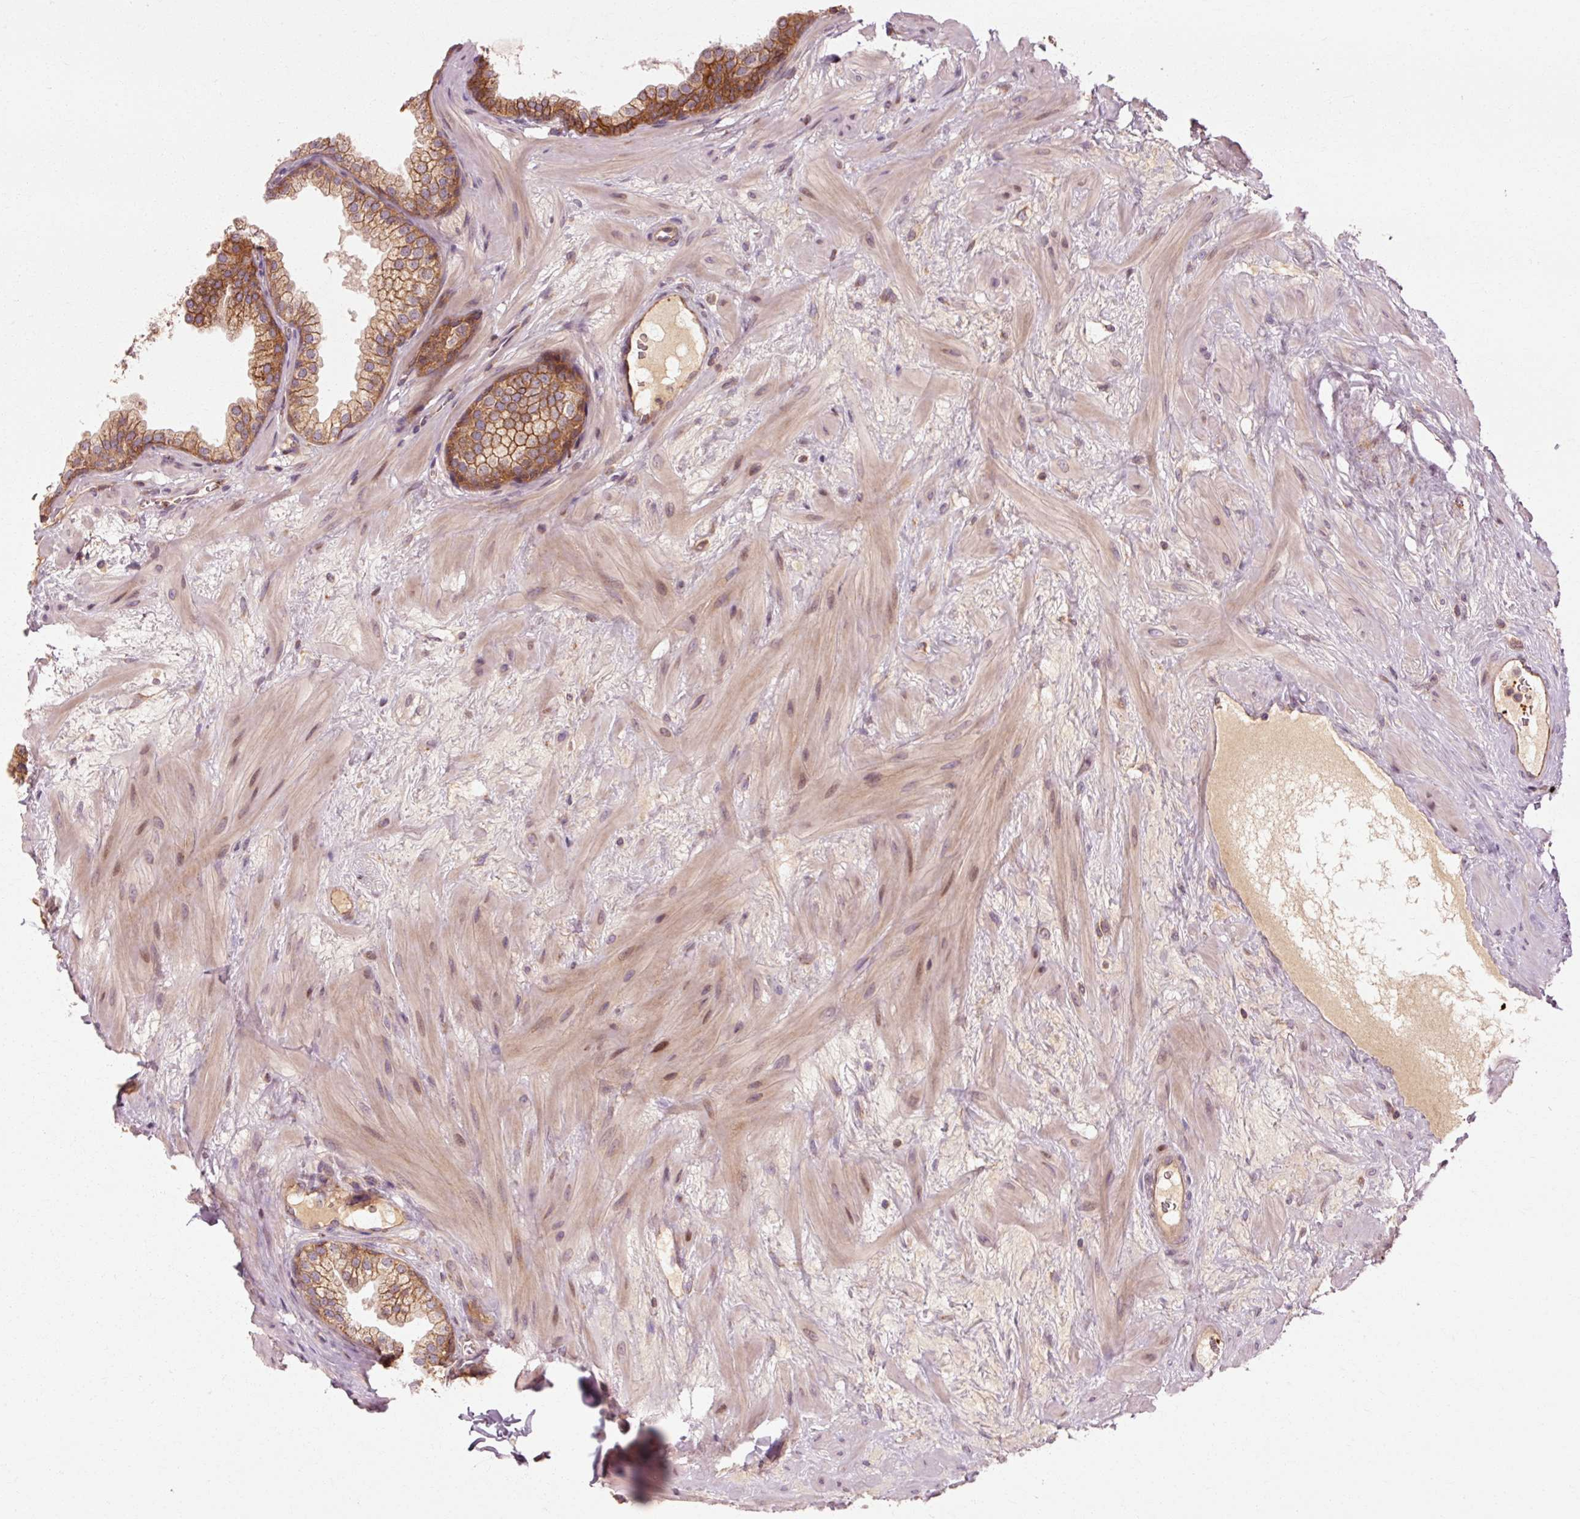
{"staining": {"intensity": "moderate", "quantity": ">75%", "location": "cytoplasmic/membranous"}, "tissue": "prostate", "cell_type": "Glandular cells", "image_type": "normal", "snomed": [{"axis": "morphology", "description": "Normal tissue, NOS"}, {"axis": "topography", "description": "Prostate"}], "caption": "High-power microscopy captured an immunohistochemistry (IHC) photomicrograph of normal prostate, revealing moderate cytoplasmic/membranous expression in about >75% of glandular cells.", "gene": "CTNNA1", "patient": {"sex": "male", "age": 37}}